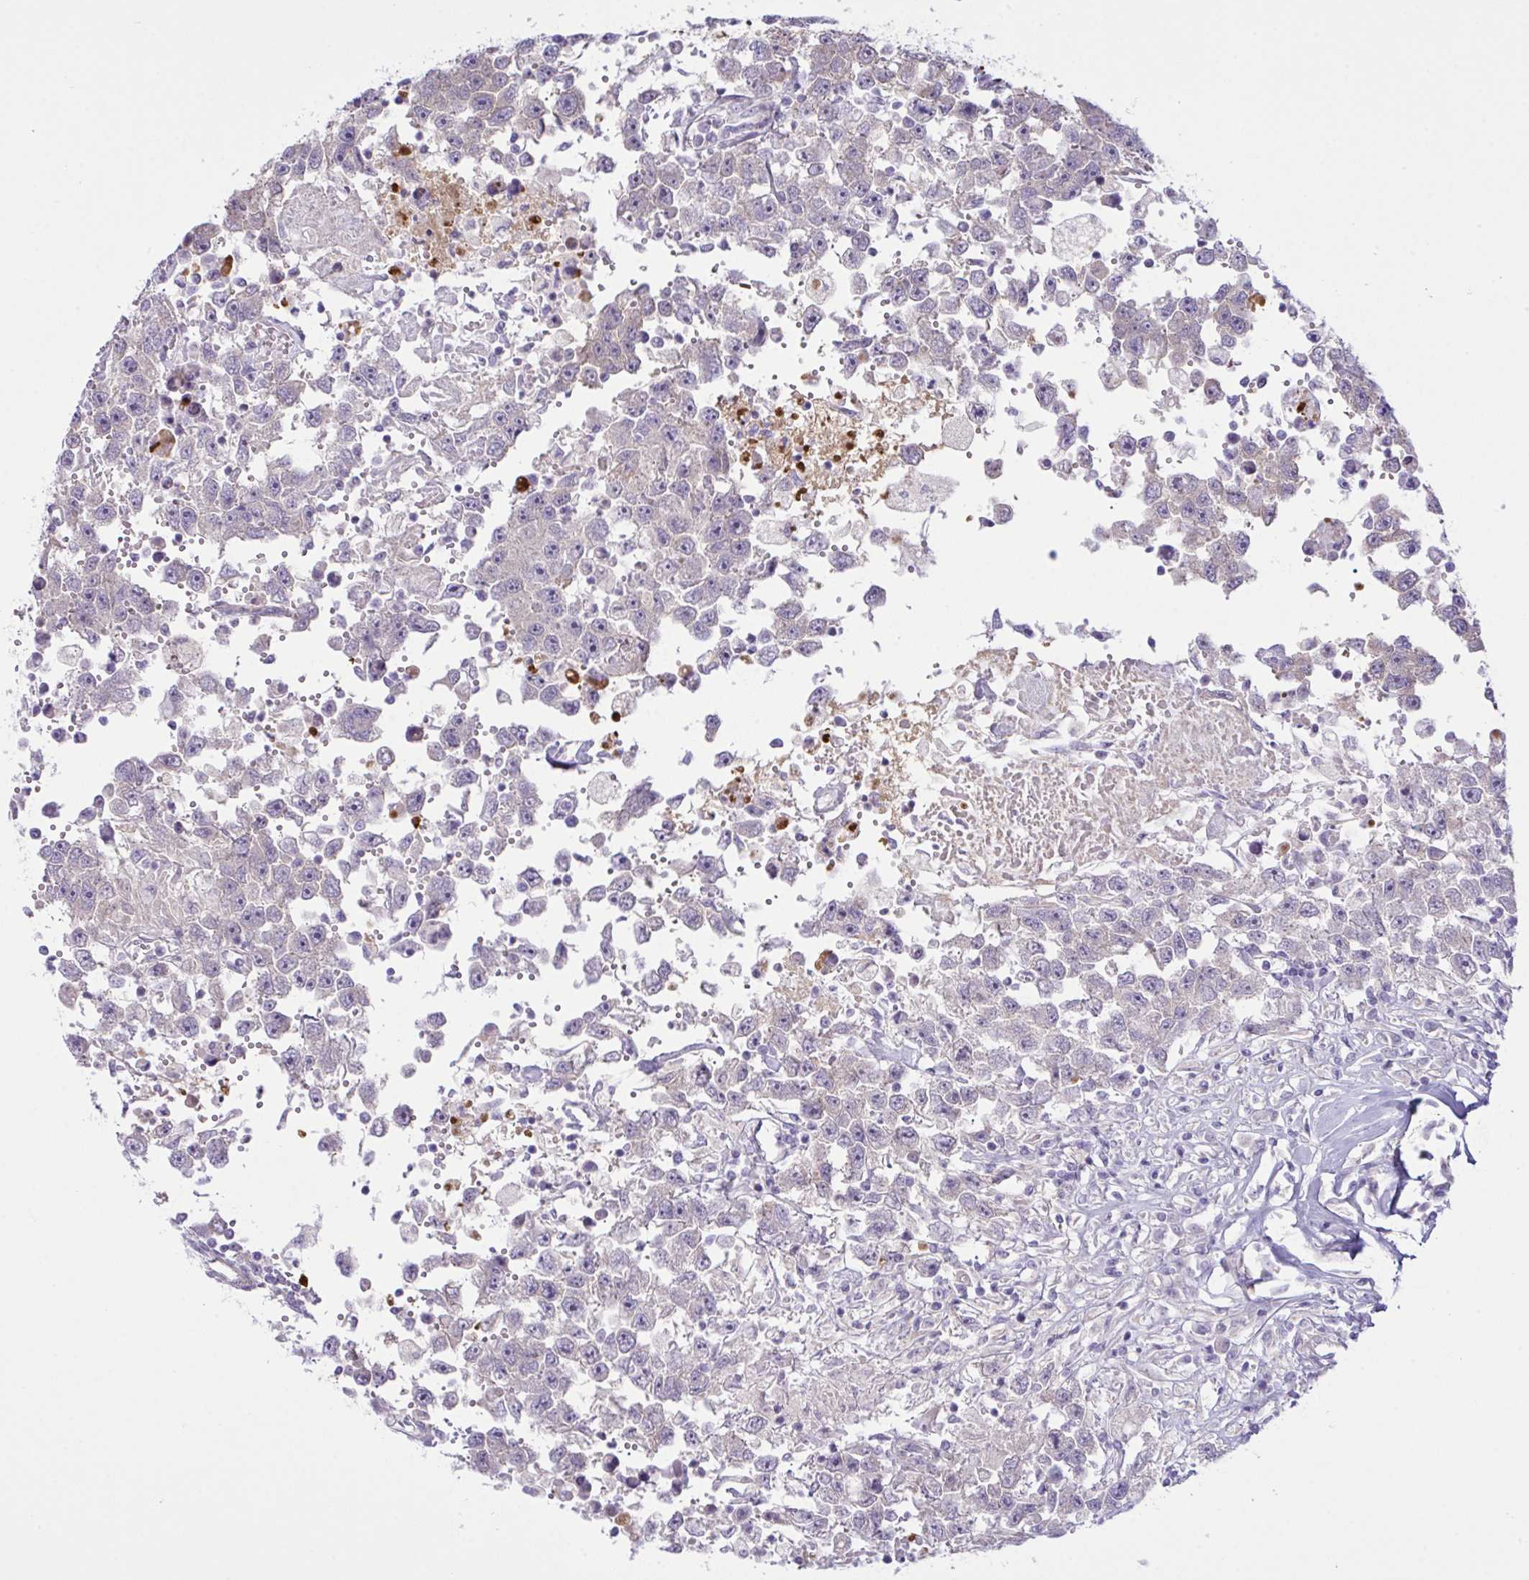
{"staining": {"intensity": "negative", "quantity": "none", "location": "none"}, "tissue": "testis cancer", "cell_type": "Tumor cells", "image_type": "cancer", "snomed": [{"axis": "morphology", "description": "Carcinoma, Embryonal, NOS"}, {"axis": "topography", "description": "Testis"}], "caption": "This is an immunohistochemistry (IHC) image of embryonal carcinoma (testis). There is no positivity in tumor cells.", "gene": "SYNPO2L", "patient": {"sex": "male", "age": 83}}